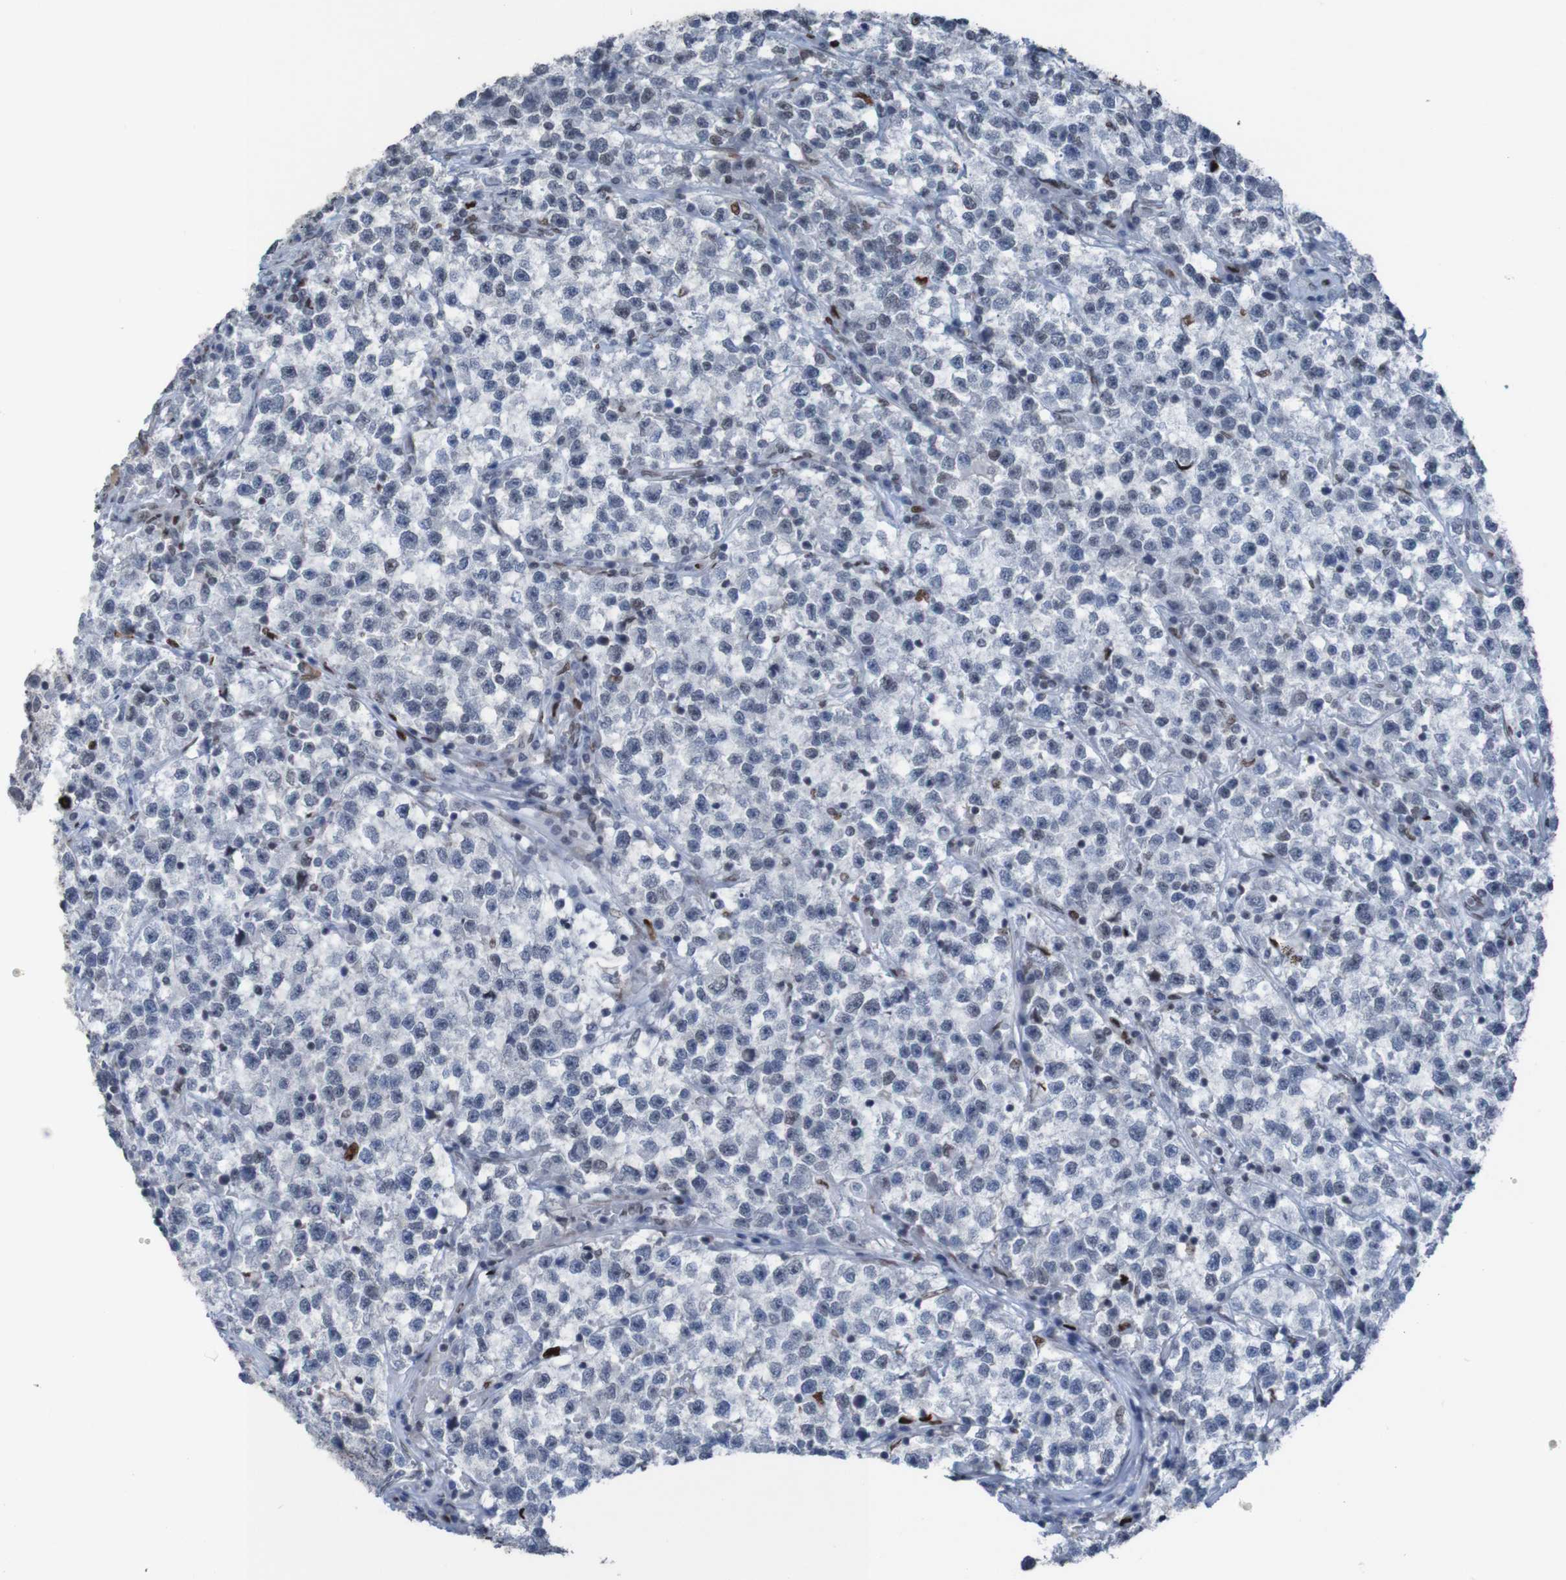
{"staining": {"intensity": "weak", "quantity": "<25%", "location": "nuclear"}, "tissue": "testis cancer", "cell_type": "Tumor cells", "image_type": "cancer", "snomed": [{"axis": "morphology", "description": "Seminoma, NOS"}, {"axis": "topography", "description": "Testis"}], "caption": "Immunohistochemistry micrograph of neoplastic tissue: human testis seminoma stained with DAB (3,3'-diaminobenzidine) shows no significant protein expression in tumor cells. (Brightfield microscopy of DAB (3,3'-diaminobenzidine) immunohistochemistry at high magnification).", "gene": "PHF2", "patient": {"sex": "male", "age": 22}}